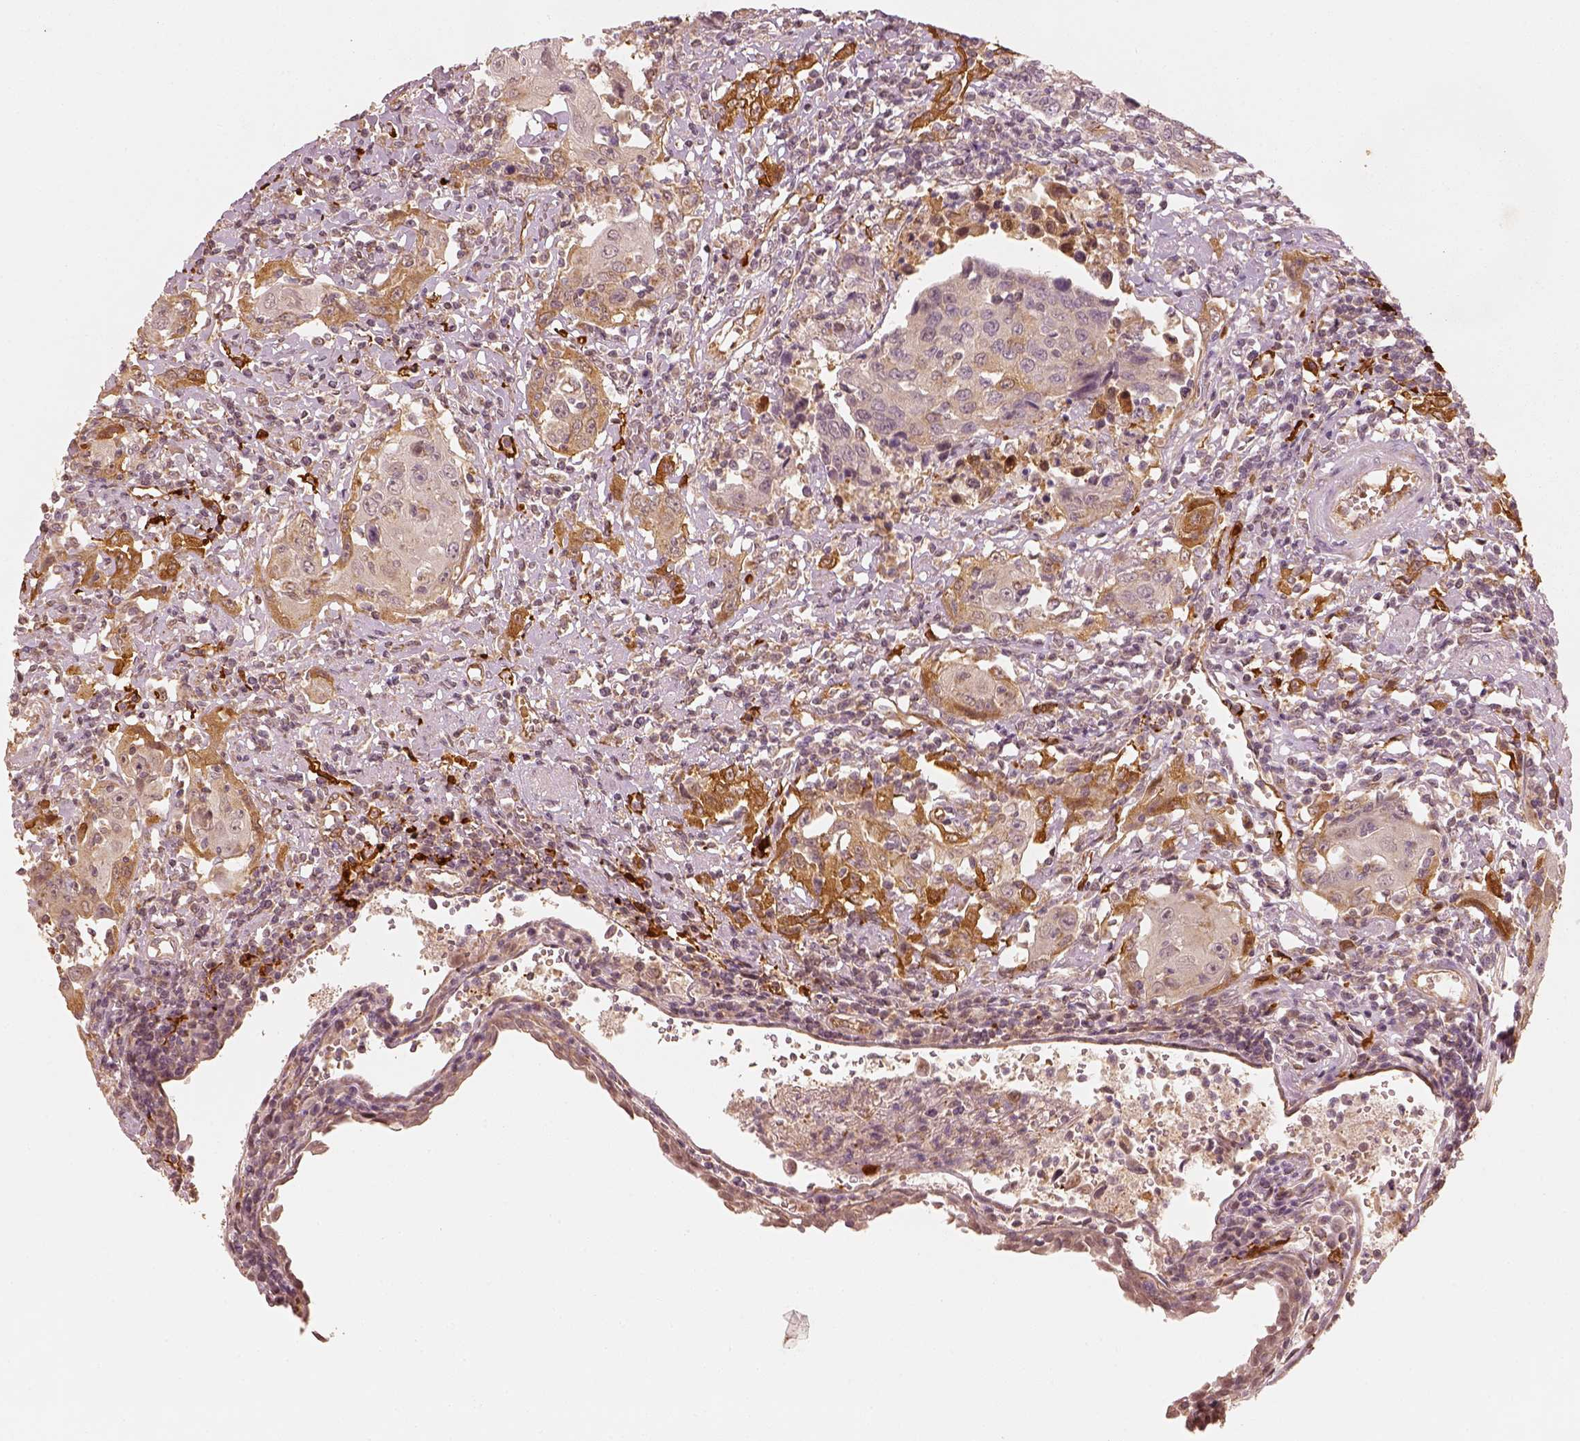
{"staining": {"intensity": "moderate", "quantity": "25%-75%", "location": "cytoplasmic/membranous"}, "tissue": "urothelial cancer", "cell_type": "Tumor cells", "image_type": "cancer", "snomed": [{"axis": "morphology", "description": "Urothelial carcinoma, High grade"}, {"axis": "topography", "description": "Urinary bladder"}], "caption": "A high-resolution image shows immunohistochemistry staining of urothelial cancer, which displays moderate cytoplasmic/membranous expression in about 25%-75% of tumor cells.", "gene": "FSCN1", "patient": {"sex": "female", "age": 85}}